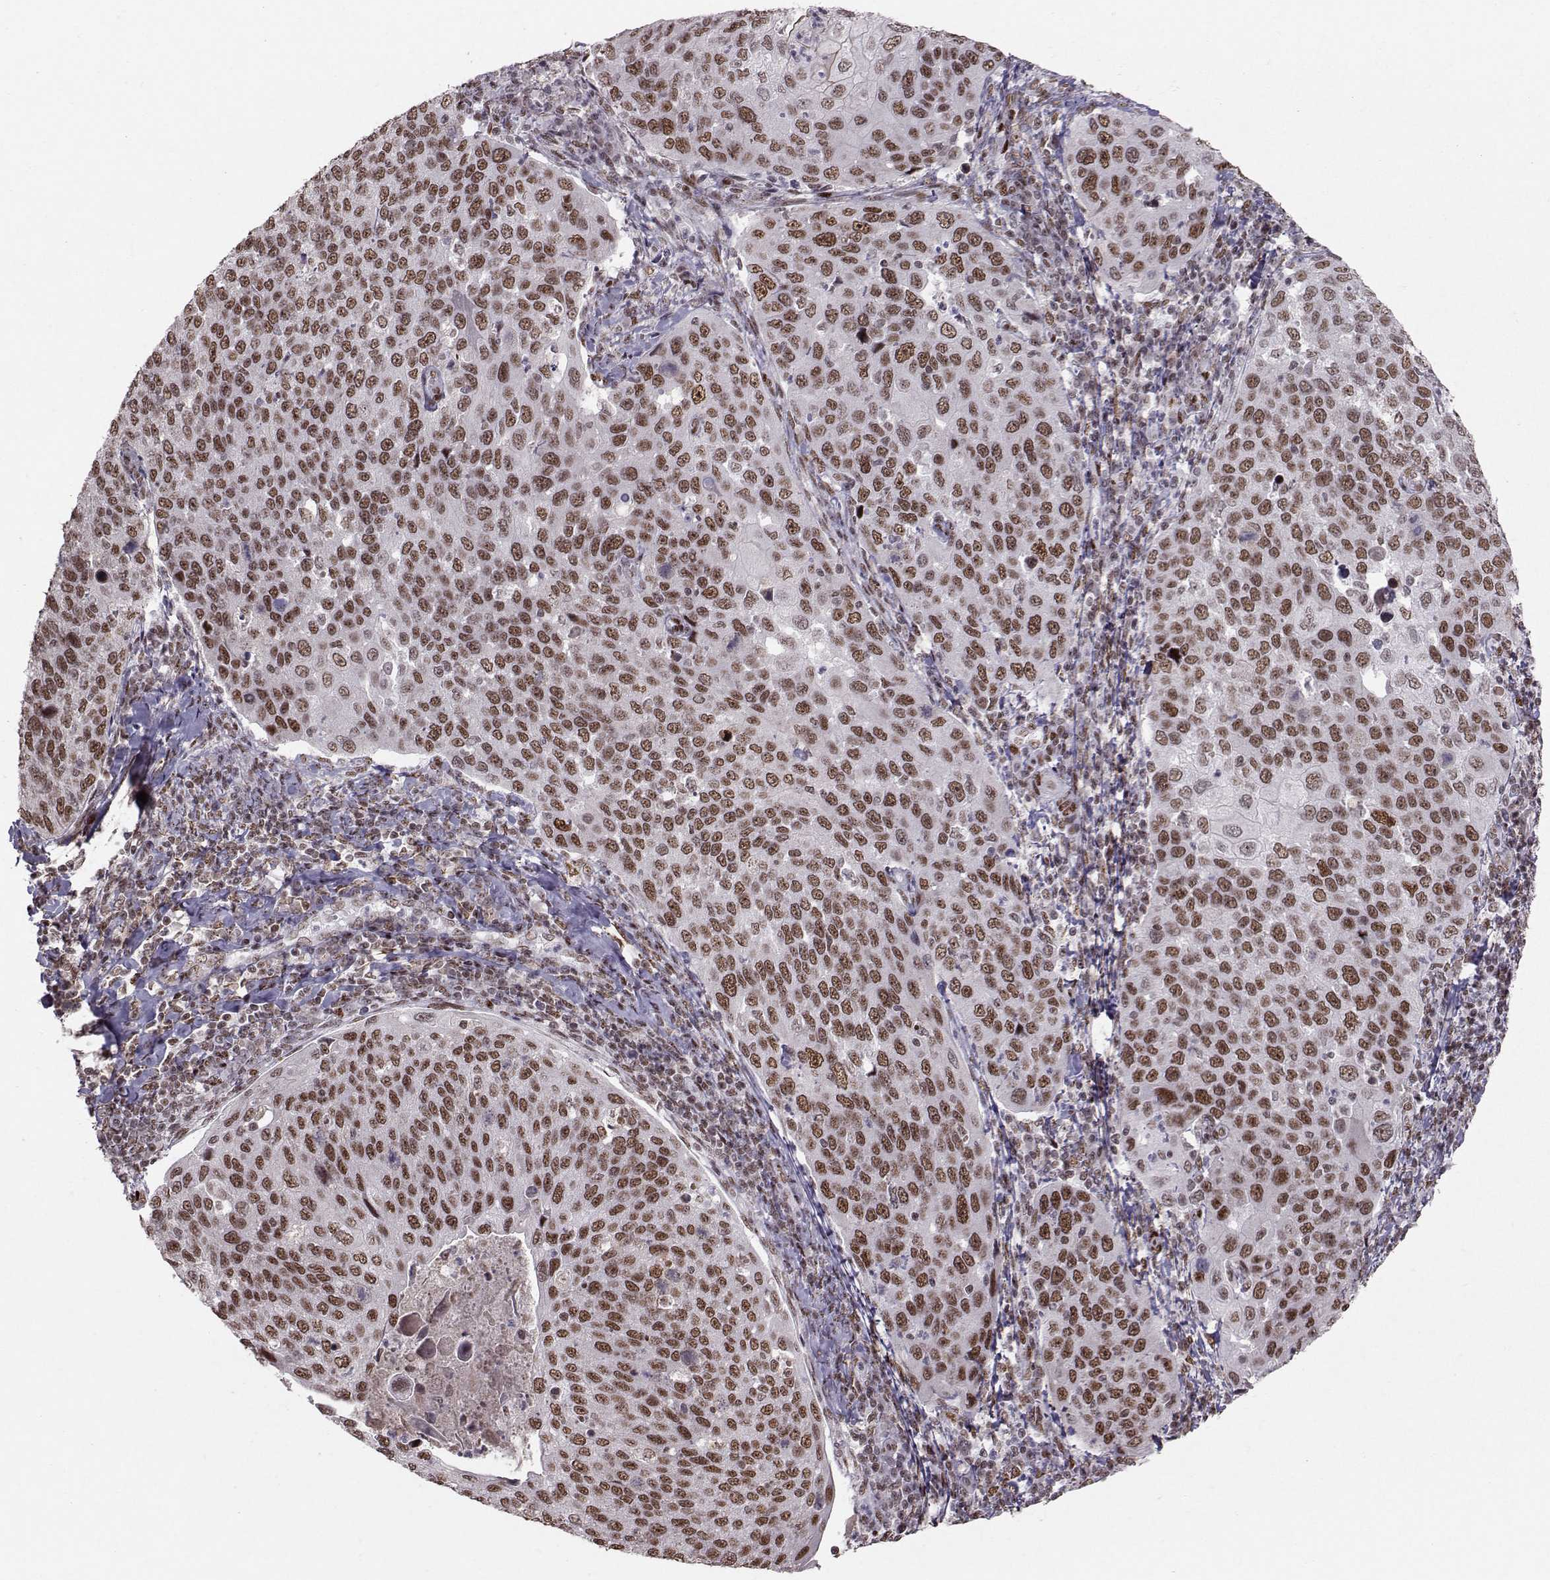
{"staining": {"intensity": "strong", "quantity": ">75%", "location": "nuclear"}, "tissue": "cervical cancer", "cell_type": "Tumor cells", "image_type": "cancer", "snomed": [{"axis": "morphology", "description": "Squamous cell carcinoma, NOS"}, {"axis": "topography", "description": "Cervix"}], "caption": "Brown immunohistochemical staining in cervical cancer shows strong nuclear expression in about >75% of tumor cells. (DAB (3,3'-diaminobenzidine) = brown stain, brightfield microscopy at high magnification).", "gene": "SNAPC2", "patient": {"sex": "female", "age": 54}}